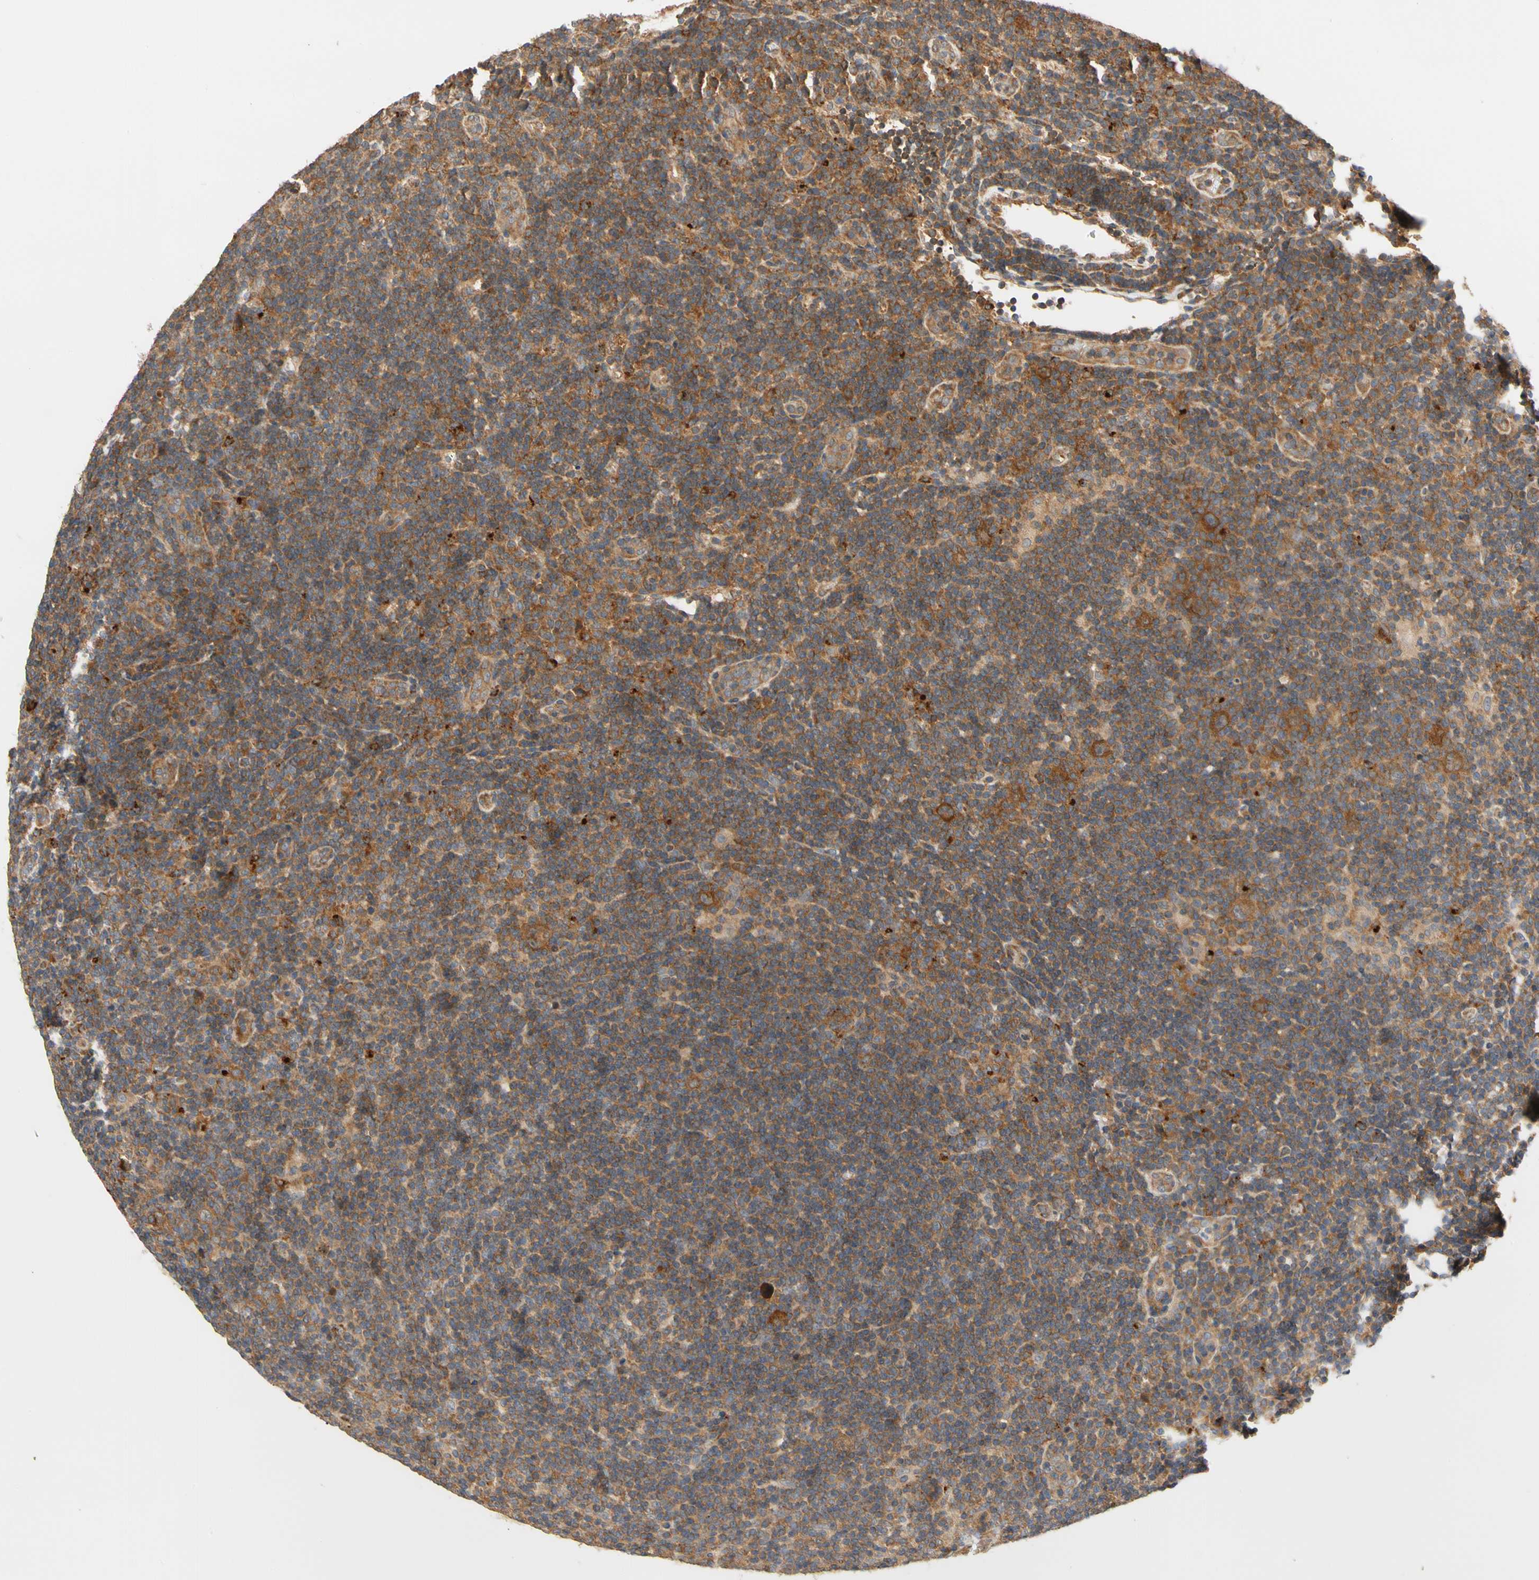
{"staining": {"intensity": "strong", "quantity": "25%-75%", "location": "cytoplasmic/membranous"}, "tissue": "lymphoma", "cell_type": "Tumor cells", "image_type": "cancer", "snomed": [{"axis": "morphology", "description": "Hodgkin's disease, NOS"}, {"axis": "topography", "description": "Lymph node"}], "caption": "This histopathology image demonstrates IHC staining of lymphoma, with high strong cytoplasmic/membranous expression in approximately 25%-75% of tumor cells.", "gene": "ANKHD1", "patient": {"sex": "female", "age": 57}}